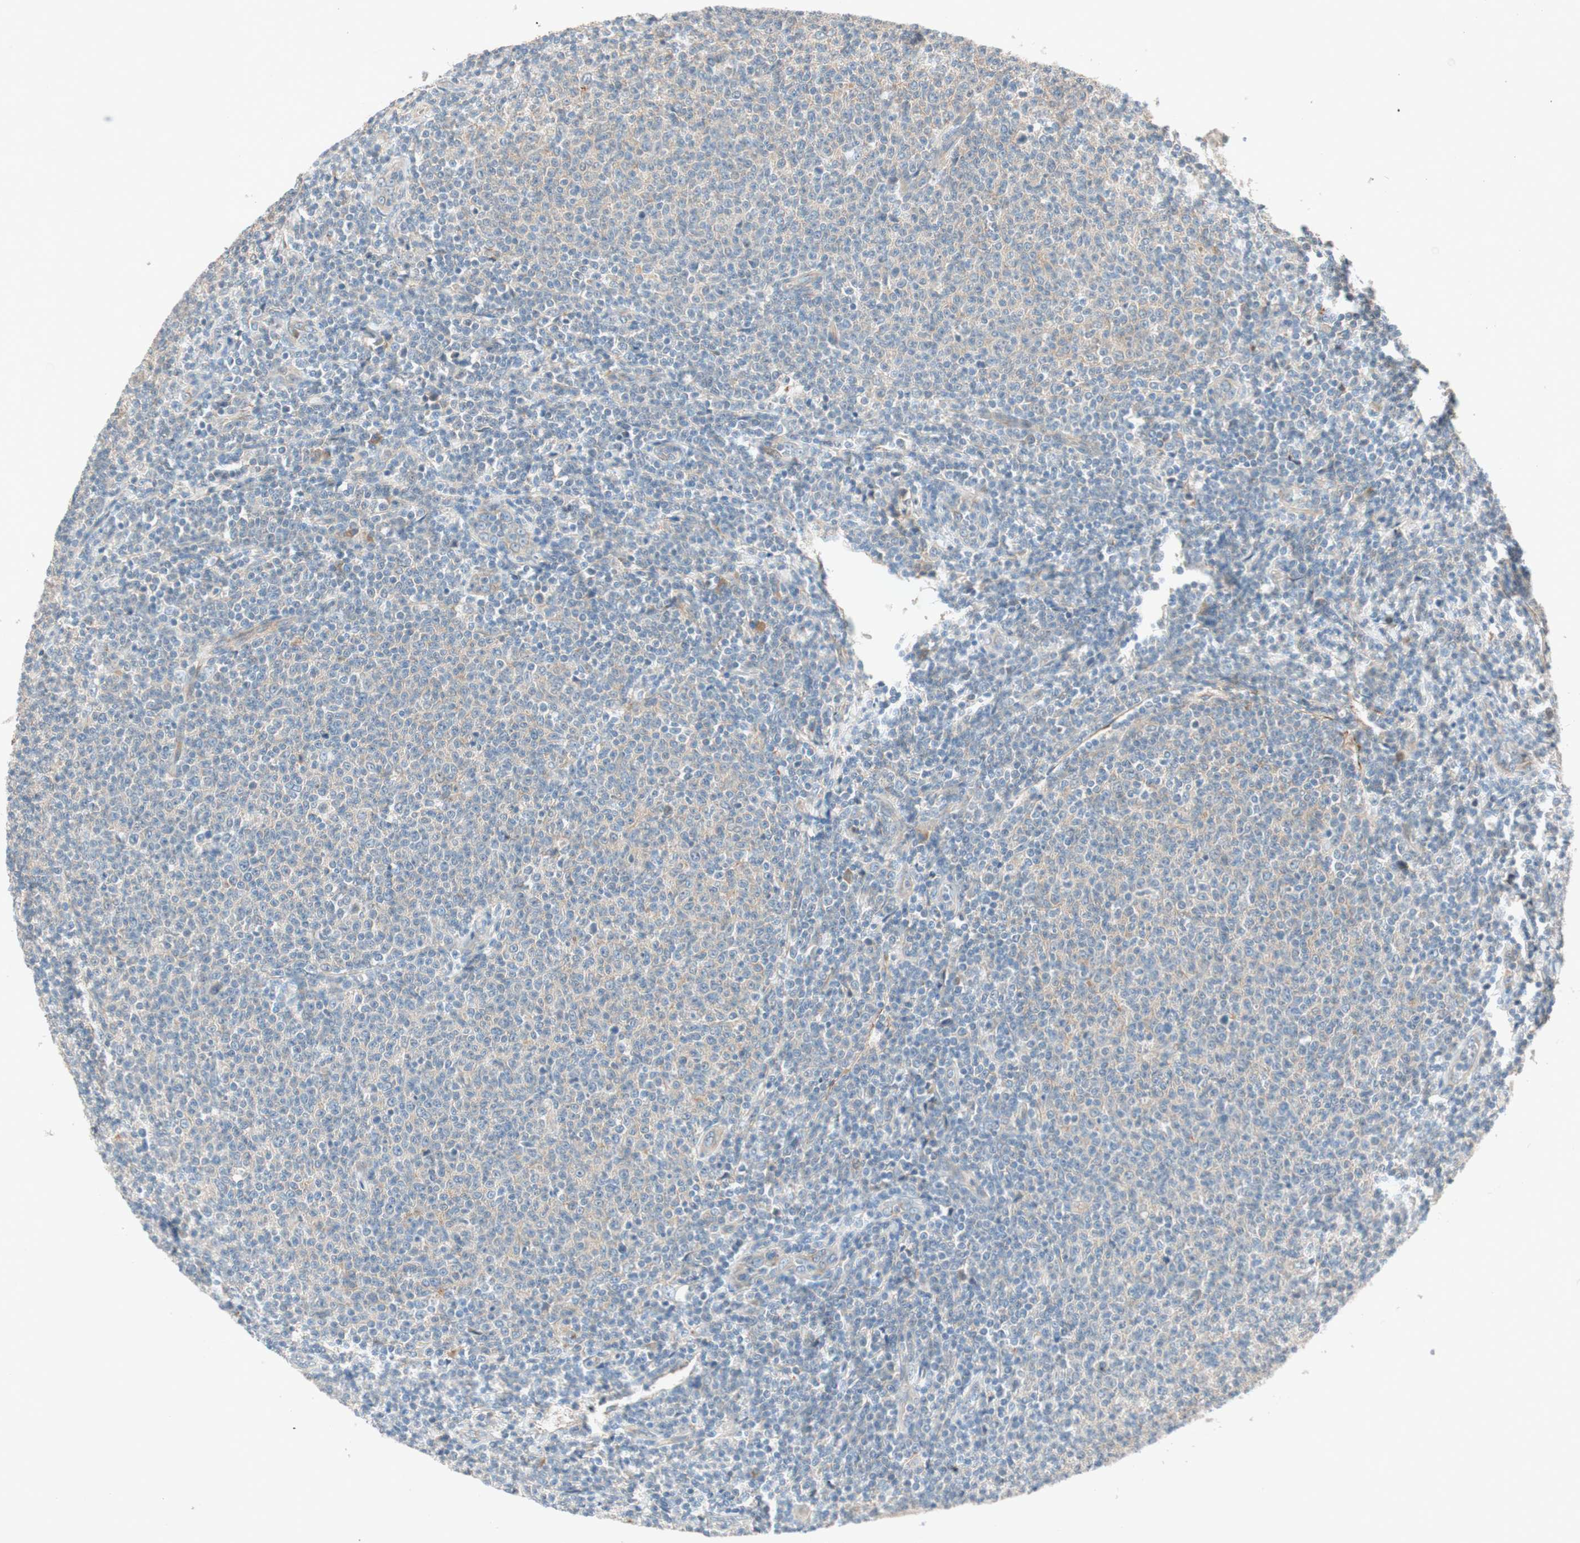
{"staining": {"intensity": "weak", "quantity": "<25%", "location": "cytoplasmic/membranous"}, "tissue": "lymphoma", "cell_type": "Tumor cells", "image_type": "cancer", "snomed": [{"axis": "morphology", "description": "Malignant lymphoma, non-Hodgkin's type, Low grade"}, {"axis": "topography", "description": "Lymph node"}], "caption": "The immunohistochemistry image has no significant positivity in tumor cells of lymphoma tissue. (DAB immunohistochemistry (IHC), high magnification).", "gene": "EPHA6", "patient": {"sex": "male", "age": 66}}